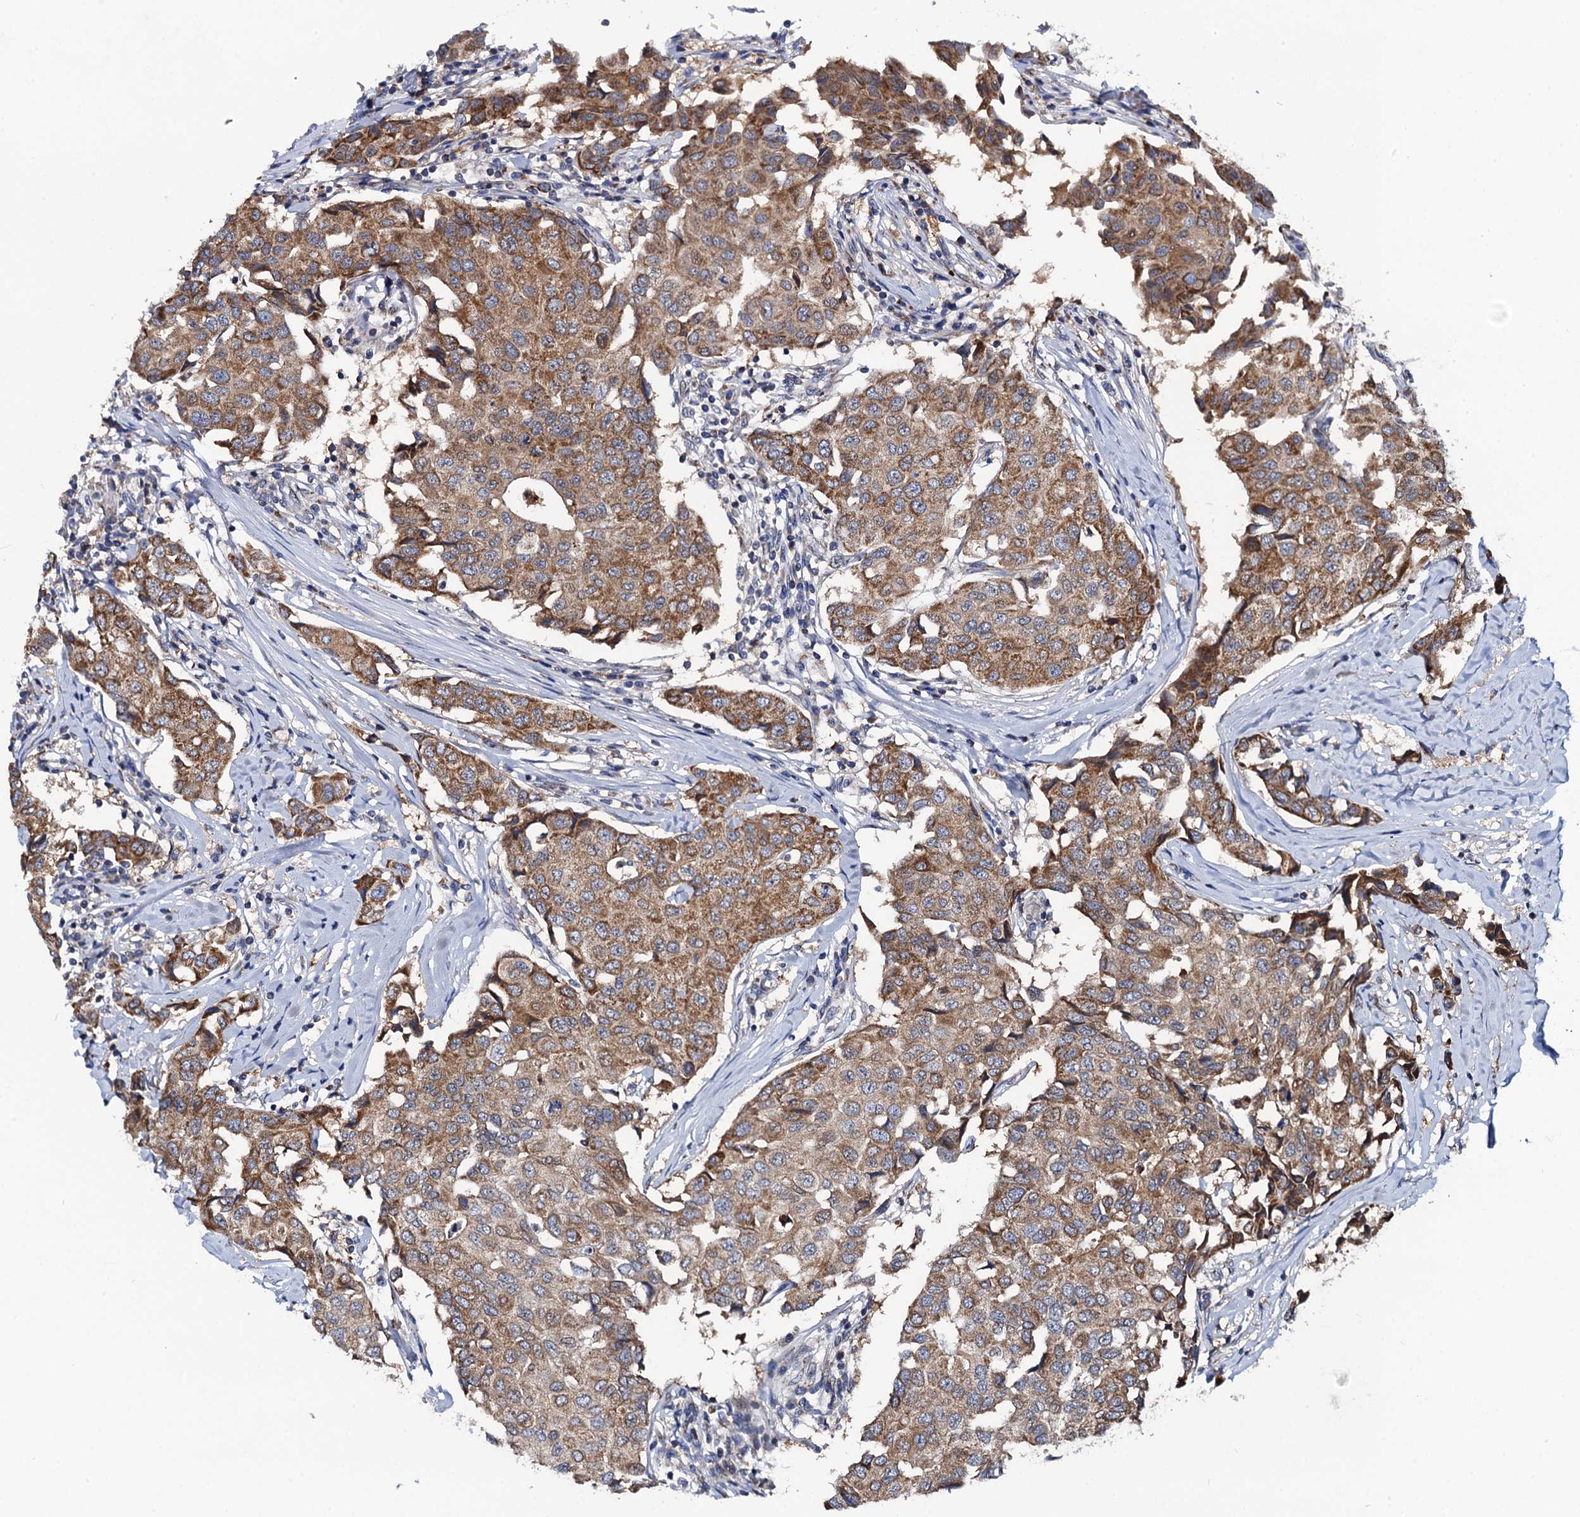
{"staining": {"intensity": "moderate", "quantity": ">75%", "location": "cytoplasmic/membranous"}, "tissue": "breast cancer", "cell_type": "Tumor cells", "image_type": "cancer", "snomed": [{"axis": "morphology", "description": "Duct carcinoma"}, {"axis": "topography", "description": "Breast"}], "caption": "An image of infiltrating ductal carcinoma (breast) stained for a protein exhibits moderate cytoplasmic/membranous brown staining in tumor cells. The staining was performed using DAB to visualize the protein expression in brown, while the nuclei were stained in blue with hematoxylin (Magnification: 20x).", "gene": "PTCD3", "patient": {"sex": "female", "age": 80}}